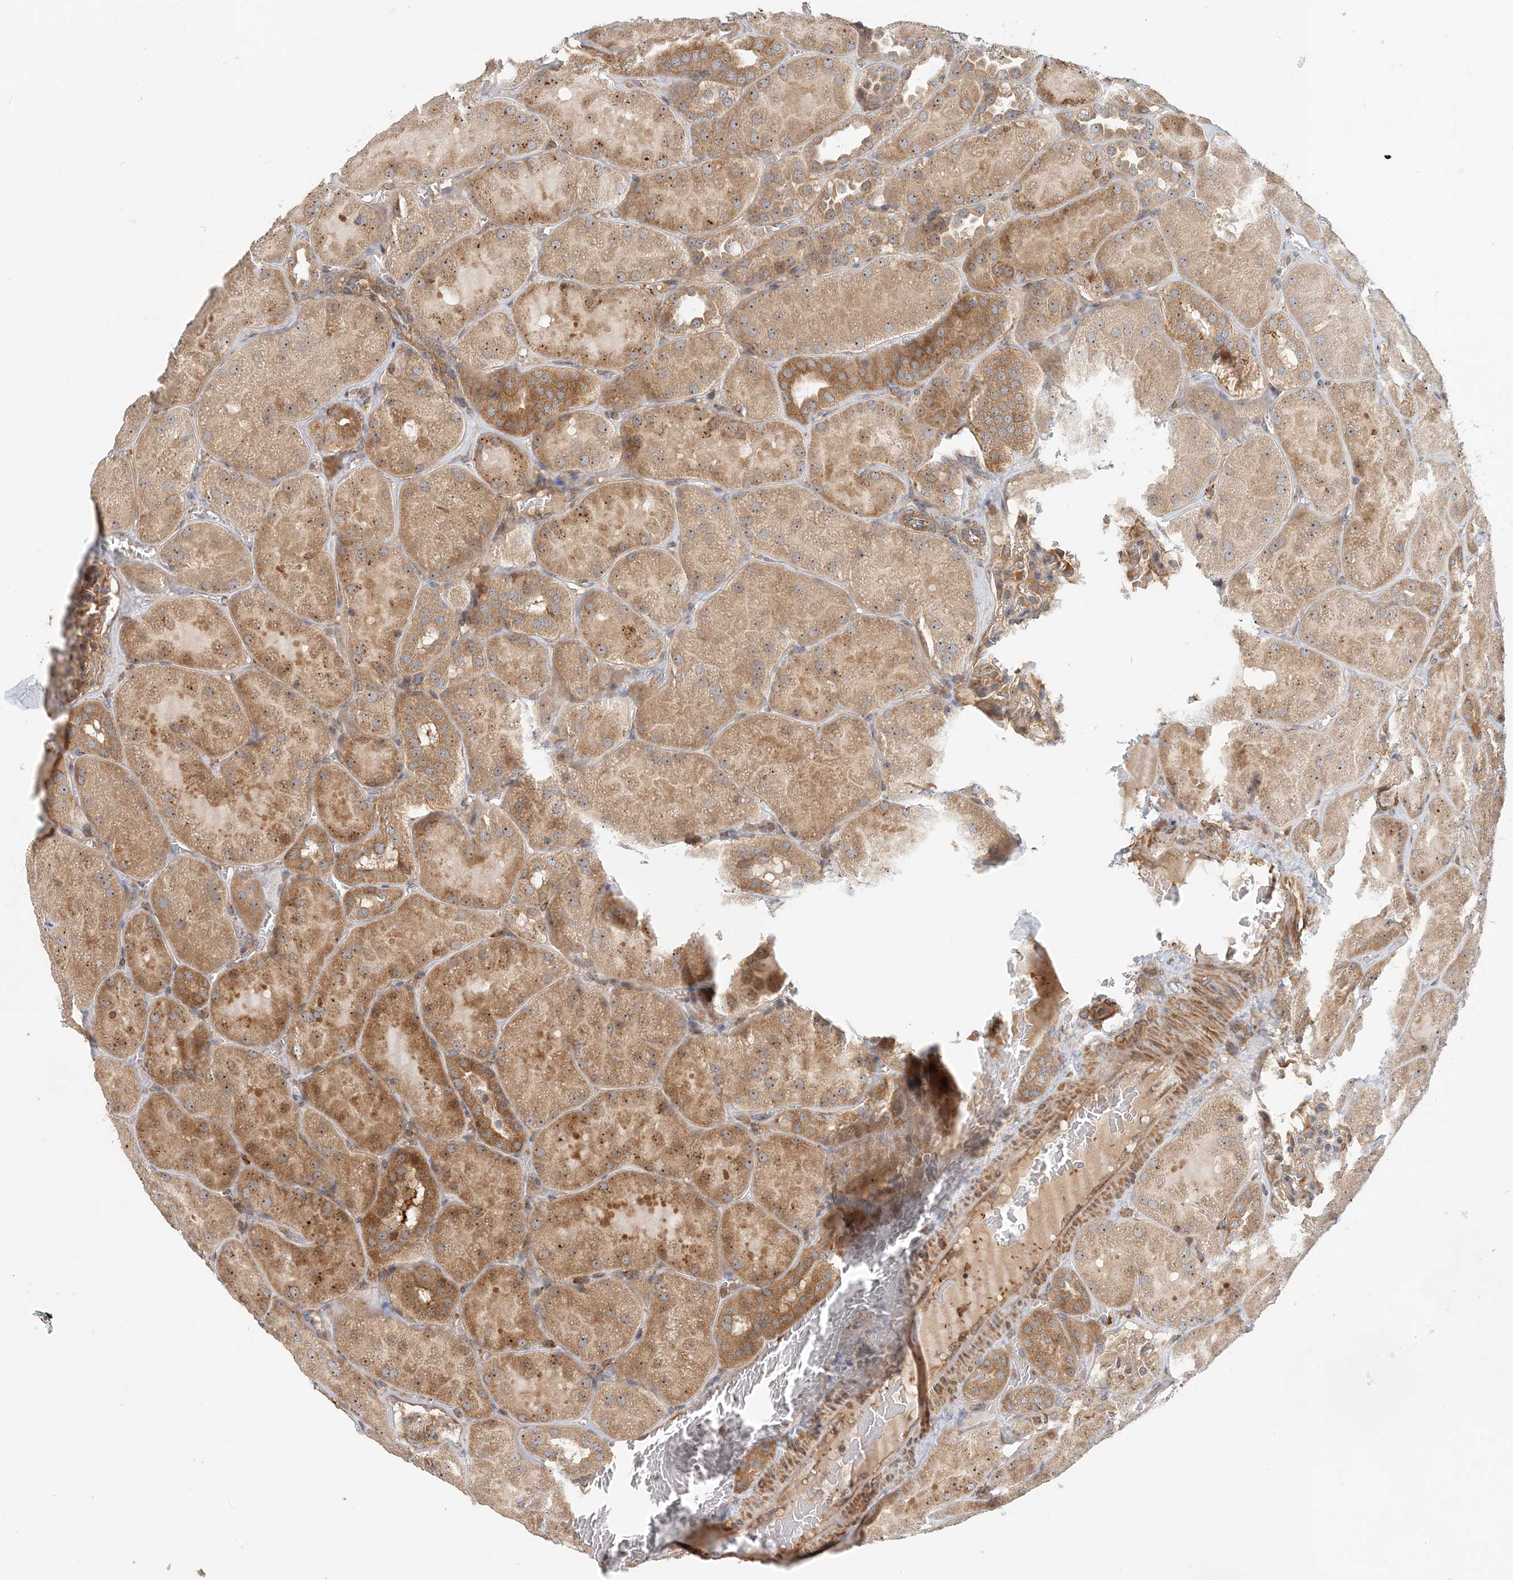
{"staining": {"intensity": "weak", "quantity": ">75%", "location": "cytoplasmic/membranous"}, "tissue": "kidney", "cell_type": "Cells in glomeruli", "image_type": "normal", "snomed": [{"axis": "morphology", "description": "Normal tissue, NOS"}, {"axis": "topography", "description": "Kidney"}], "caption": "Normal kidney displays weak cytoplasmic/membranous staining in about >75% of cells in glomeruli.", "gene": "COLEC11", "patient": {"sex": "male", "age": 28}}